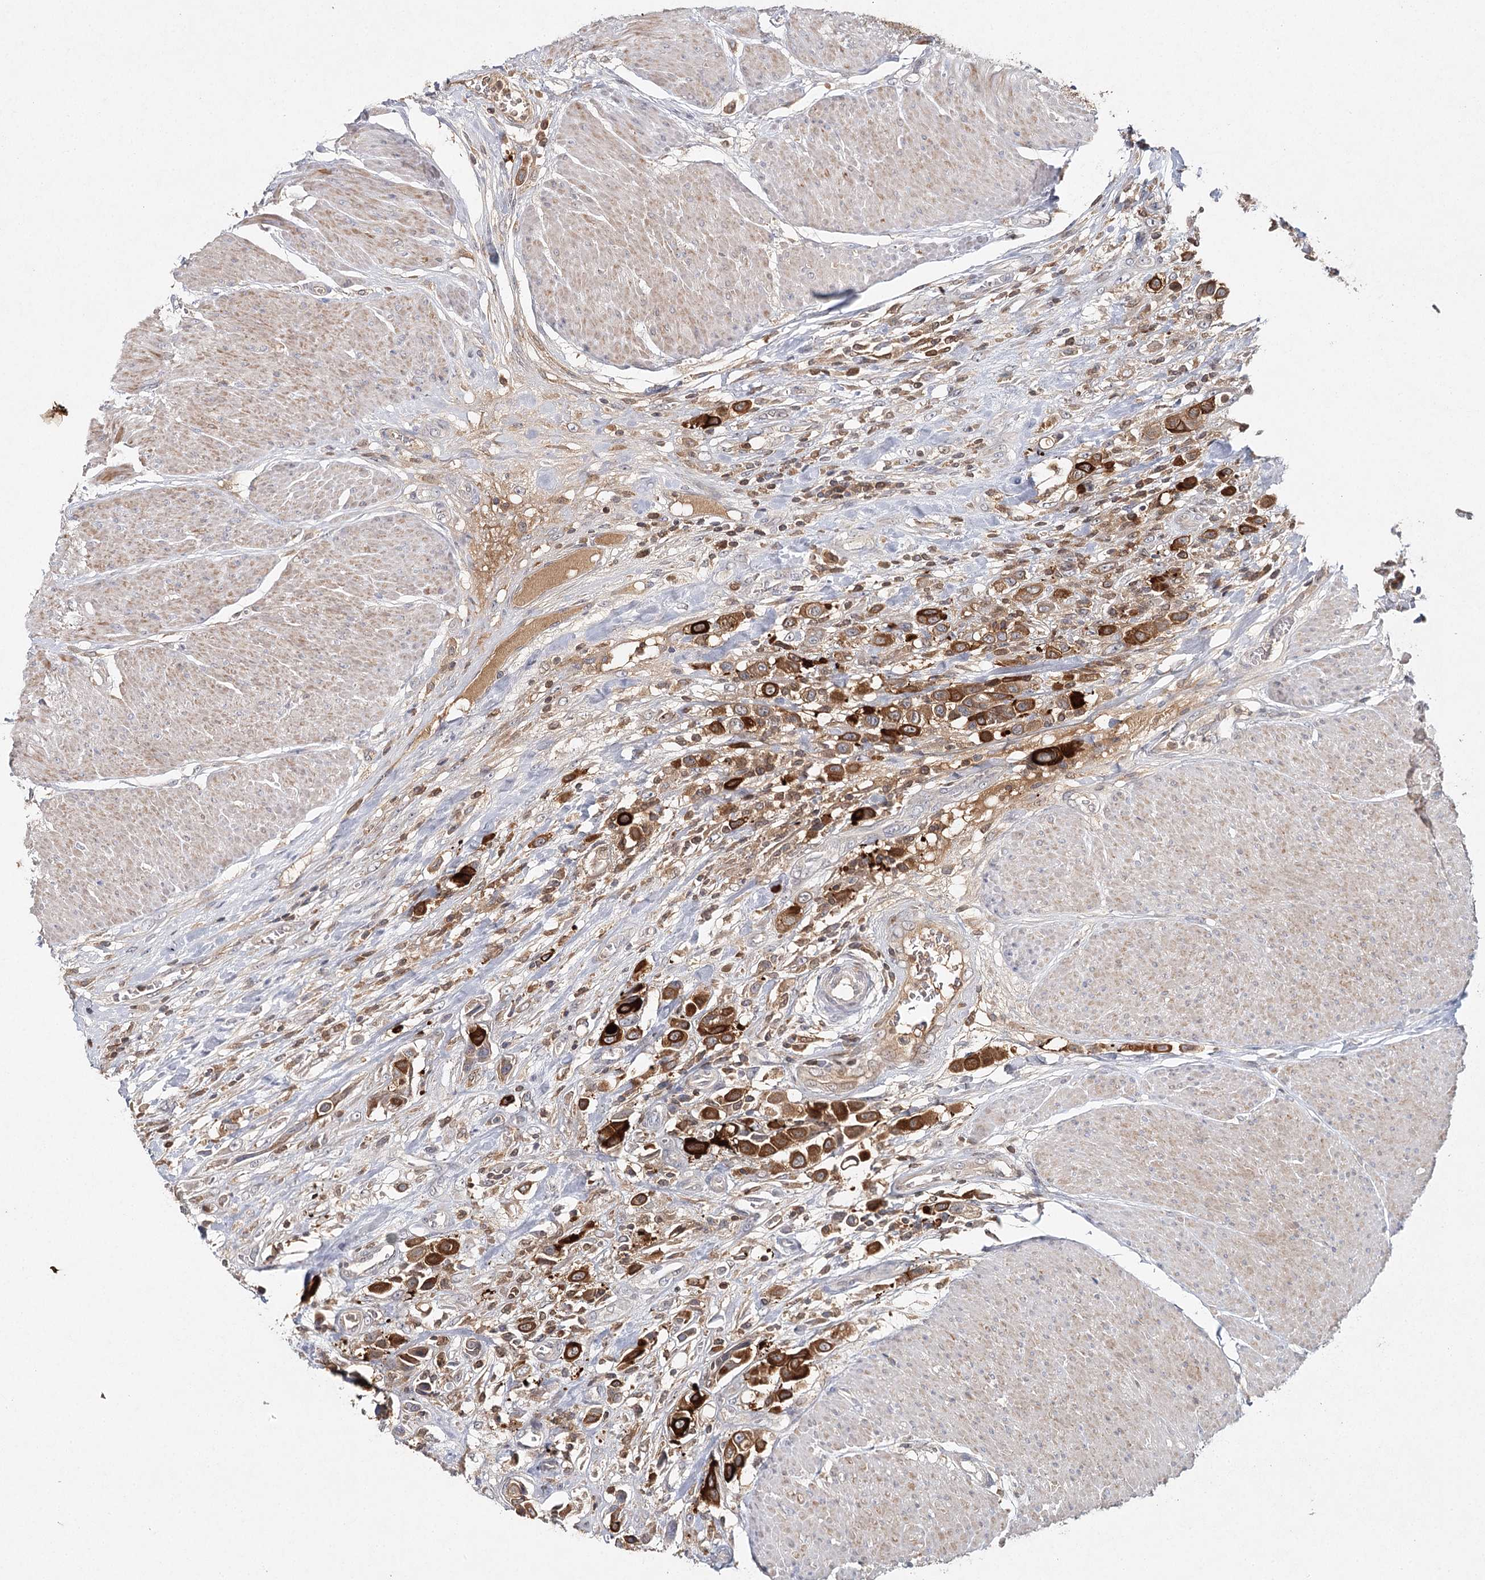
{"staining": {"intensity": "strong", "quantity": ">75%", "location": "cytoplasmic/membranous"}, "tissue": "urothelial cancer", "cell_type": "Tumor cells", "image_type": "cancer", "snomed": [{"axis": "morphology", "description": "Urothelial carcinoma, High grade"}, {"axis": "topography", "description": "Urinary bladder"}], "caption": "Protein staining reveals strong cytoplasmic/membranous positivity in approximately >75% of tumor cells in urothelial cancer.", "gene": "SLC41A2", "patient": {"sex": "male", "age": 50}}